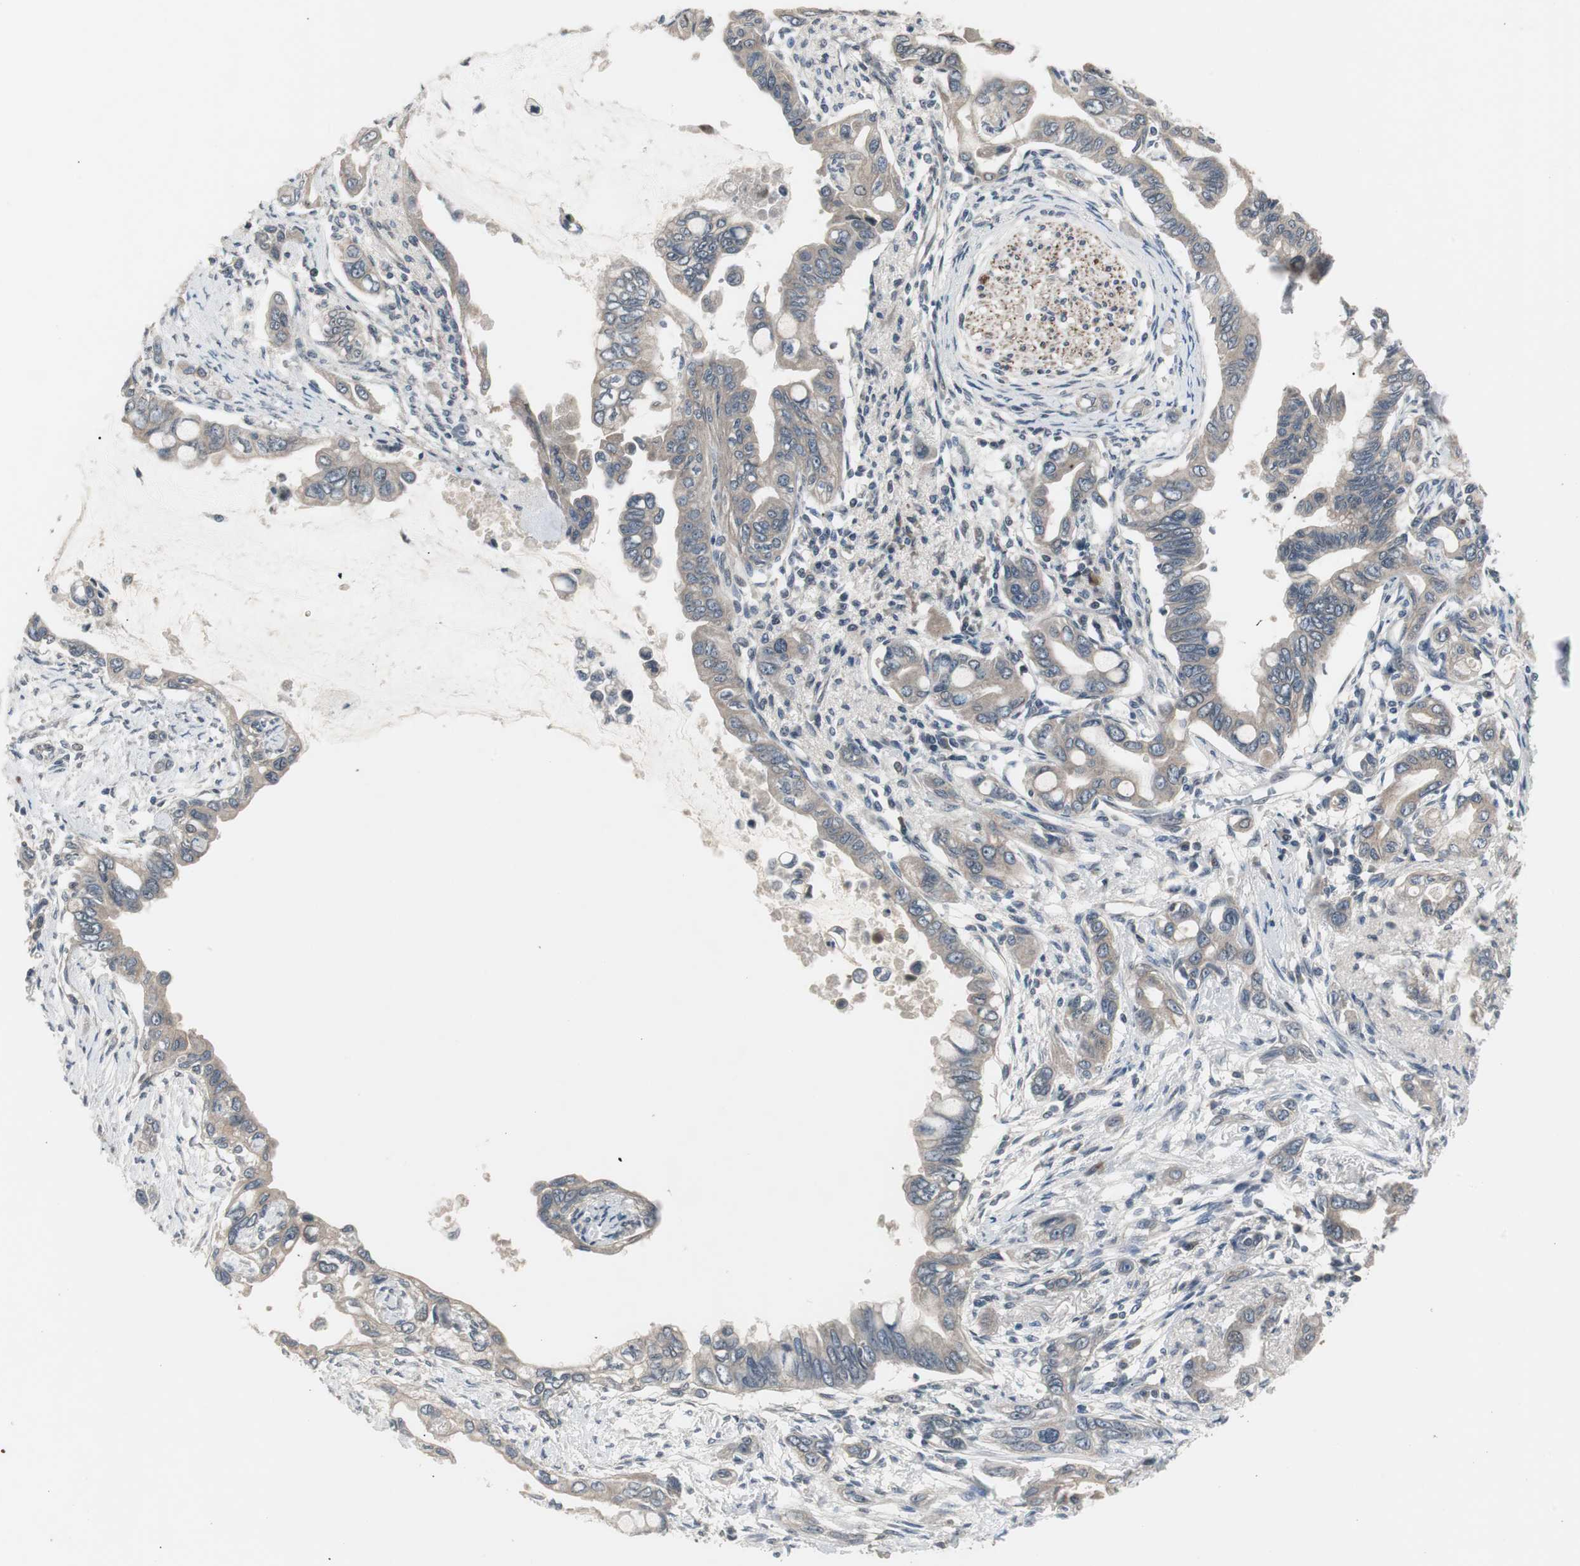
{"staining": {"intensity": "weak", "quantity": ">75%", "location": "cytoplasmic/membranous"}, "tissue": "pancreatic cancer", "cell_type": "Tumor cells", "image_type": "cancer", "snomed": [{"axis": "morphology", "description": "Adenocarcinoma, NOS"}, {"axis": "topography", "description": "Pancreas"}], "caption": "Immunohistochemical staining of pancreatic adenocarcinoma demonstrates low levels of weak cytoplasmic/membranous staining in approximately >75% of tumor cells.", "gene": "ZMPSTE24", "patient": {"sex": "female", "age": 60}}